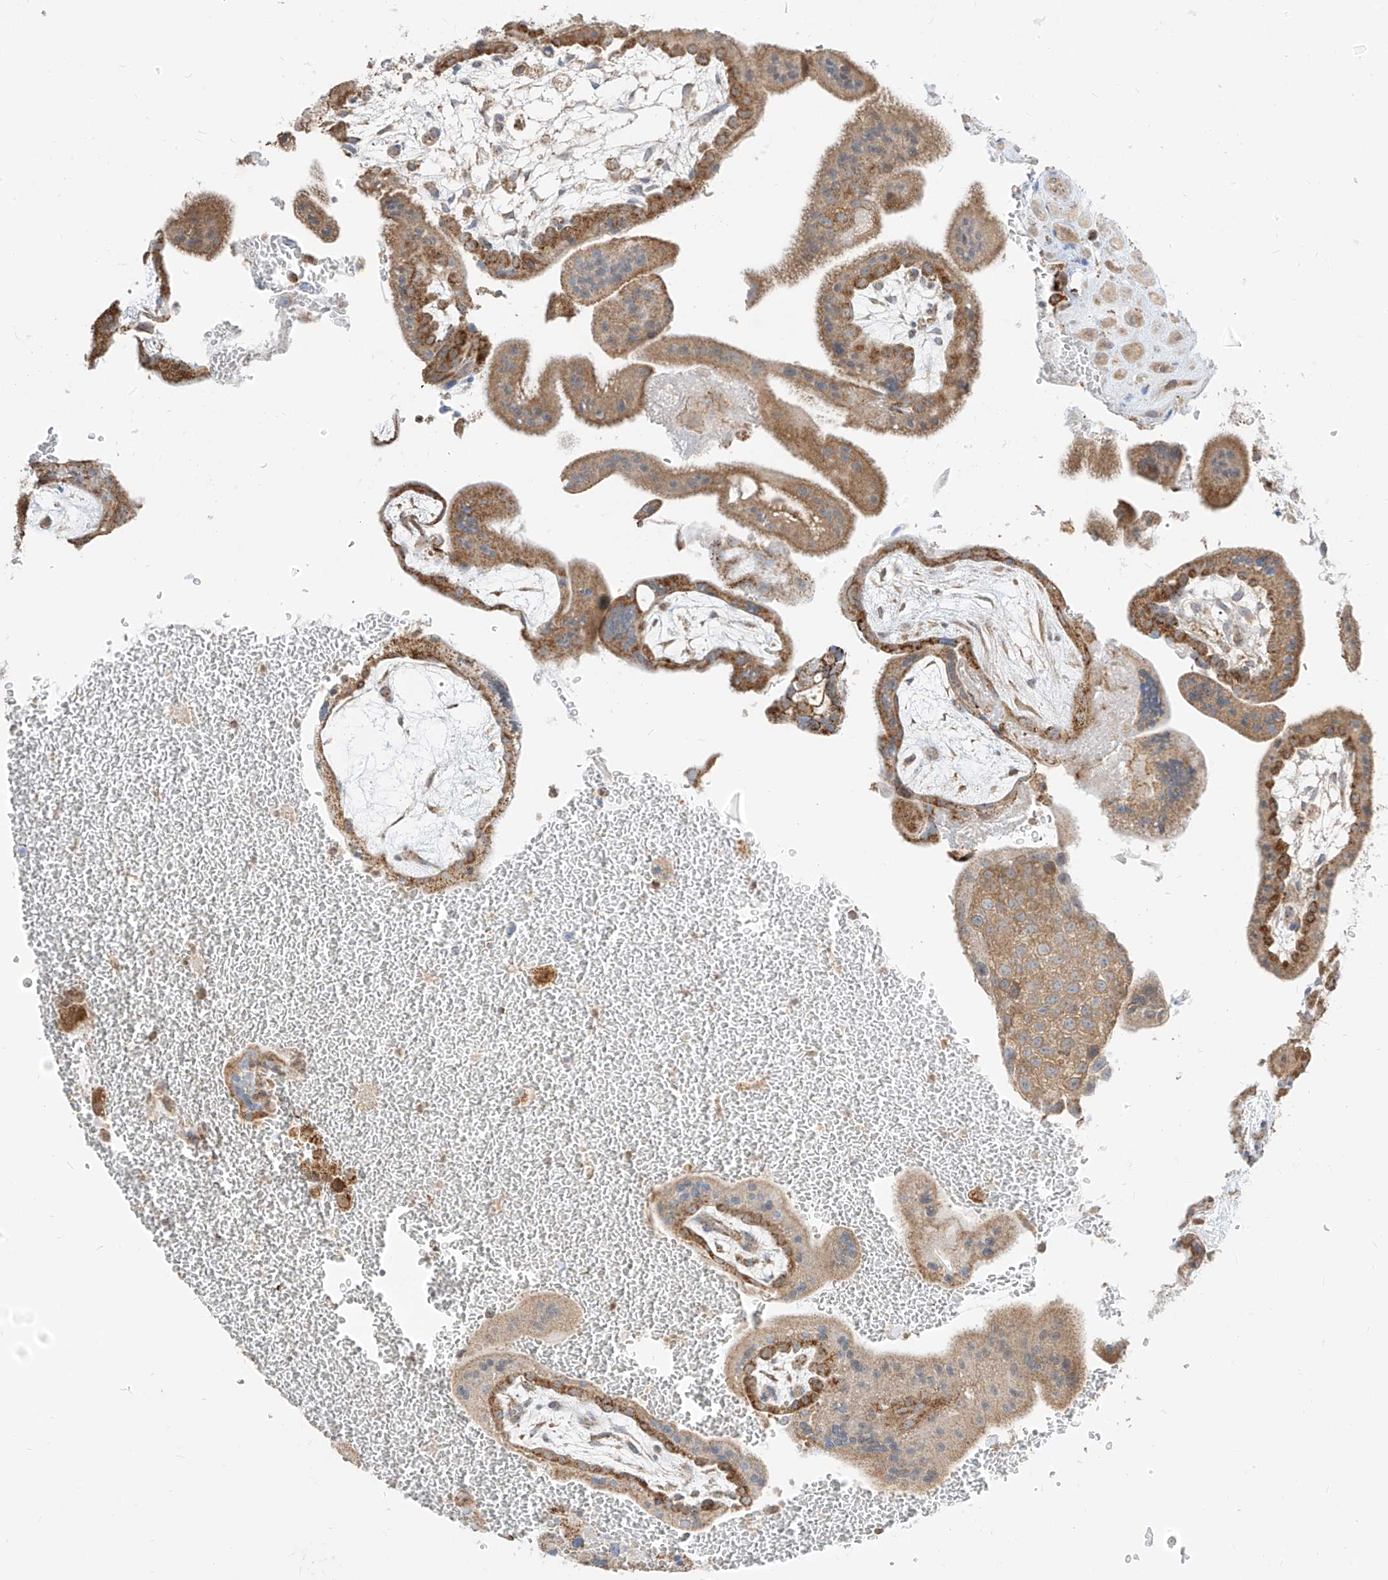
{"staining": {"intensity": "moderate", "quantity": ">75%", "location": "cytoplasmic/membranous"}, "tissue": "placenta", "cell_type": "Trophoblastic cells", "image_type": "normal", "snomed": [{"axis": "morphology", "description": "Normal tissue, NOS"}, {"axis": "topography", "description": "Placenta"}], "caption": "Immunohistochemical staining of unremarkable placenta demonstrates medium levels of moderate cytoplasmic/membranous positivity in about >75% of trophoblastic cells.", "gene": "ETHE1", "patient": {"sex": "female", "age": 35}}